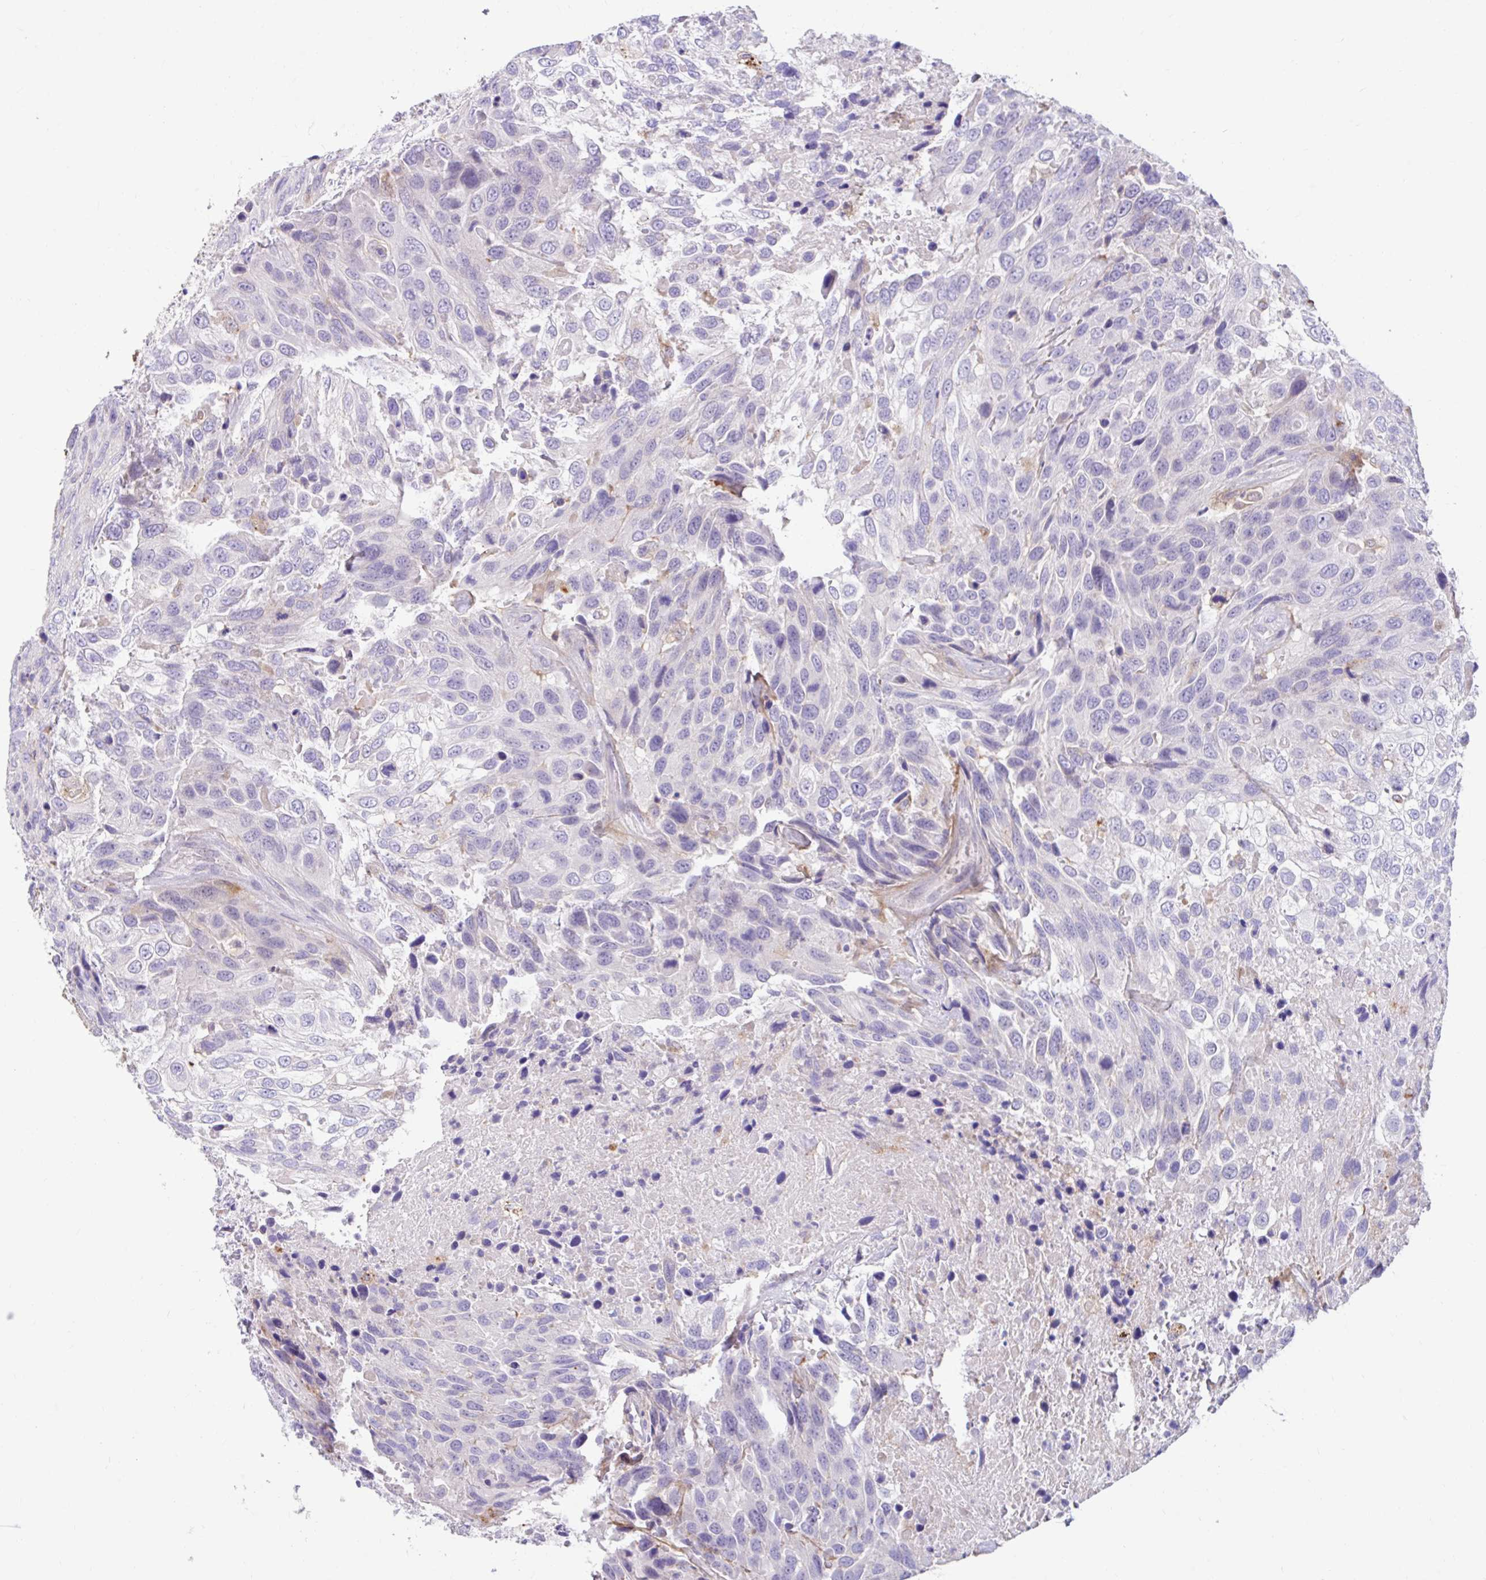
{"staining": {"intensity": "negative", "quantity": "none", "location": "none"}, "tissue": "urothelial cancer", "cell_type": "Tumor cells", "image_type": "cancer", "snomed": [{"axis": "morphology", "description": "Urothelial carcinoma, High grade"}, {"axis": "topography", "description": "Urinary bladder"}], "caption": "Photomicrograph shows no protein staining in tumor cells of high-grade urothelial carcinoma tissue.", "gene": "ZNF33A", "patient": {"sex": "female", "age": 70}}